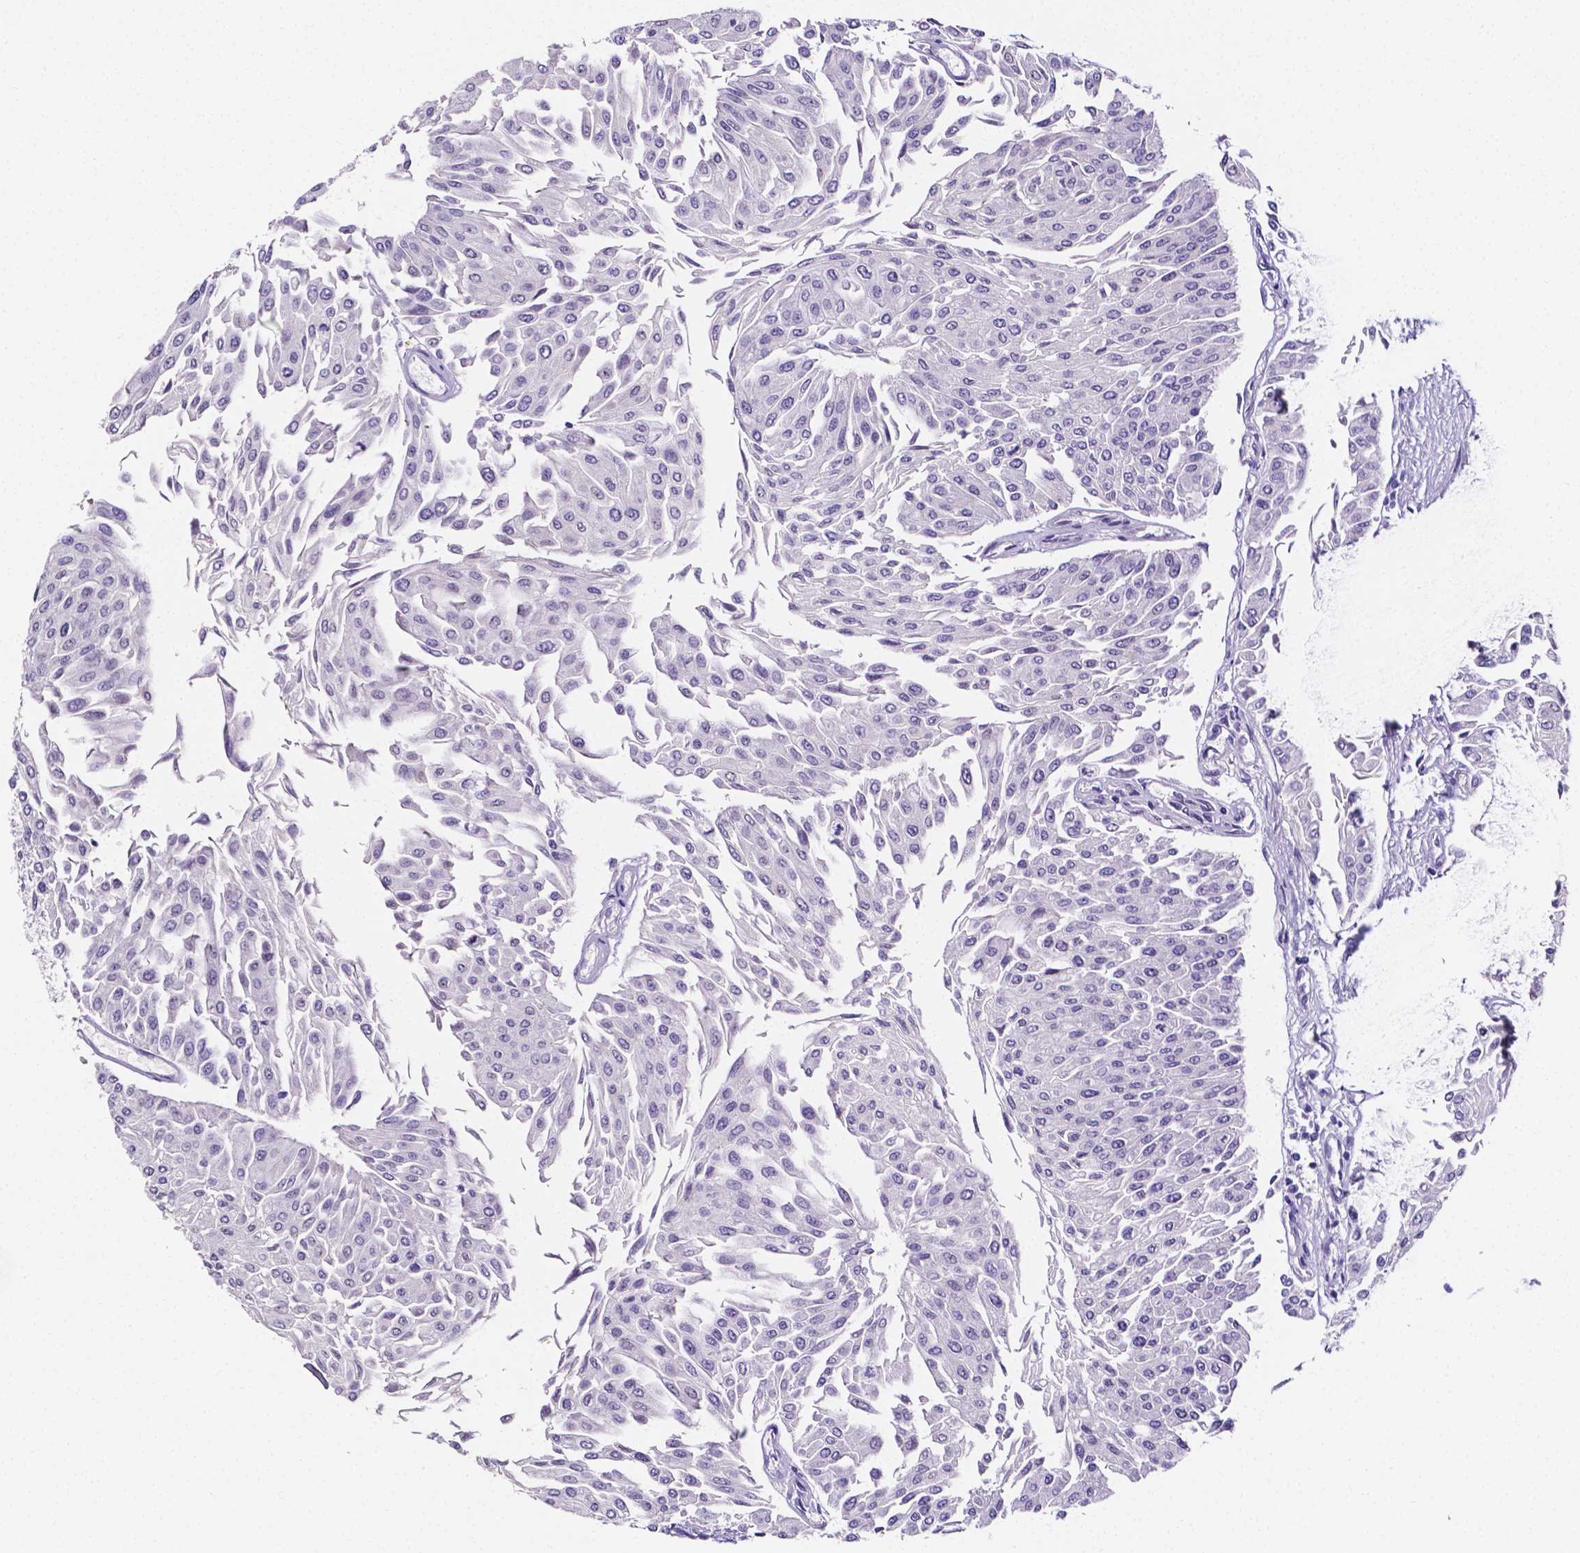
{"staining": {"intensity": "negative", "quantity": "none", "location": "none"}, "tissue": "urothelial cancer", "cell_type": "Tumor cells", "image_type": "cancer", "snomed": [{"axis": "morphology", "description": "Urothelial carcinoma, NOS"}, {"axis": "topography", "description": "Urinary bladder"}], "caption": "Immunohistochemistry photomicrograph of human urothelial cancer stained for a protein (brown), which reveals no expression in tumor cells.", "gene": "NRGN", "patient": {"sex": "male", "age": 67}}